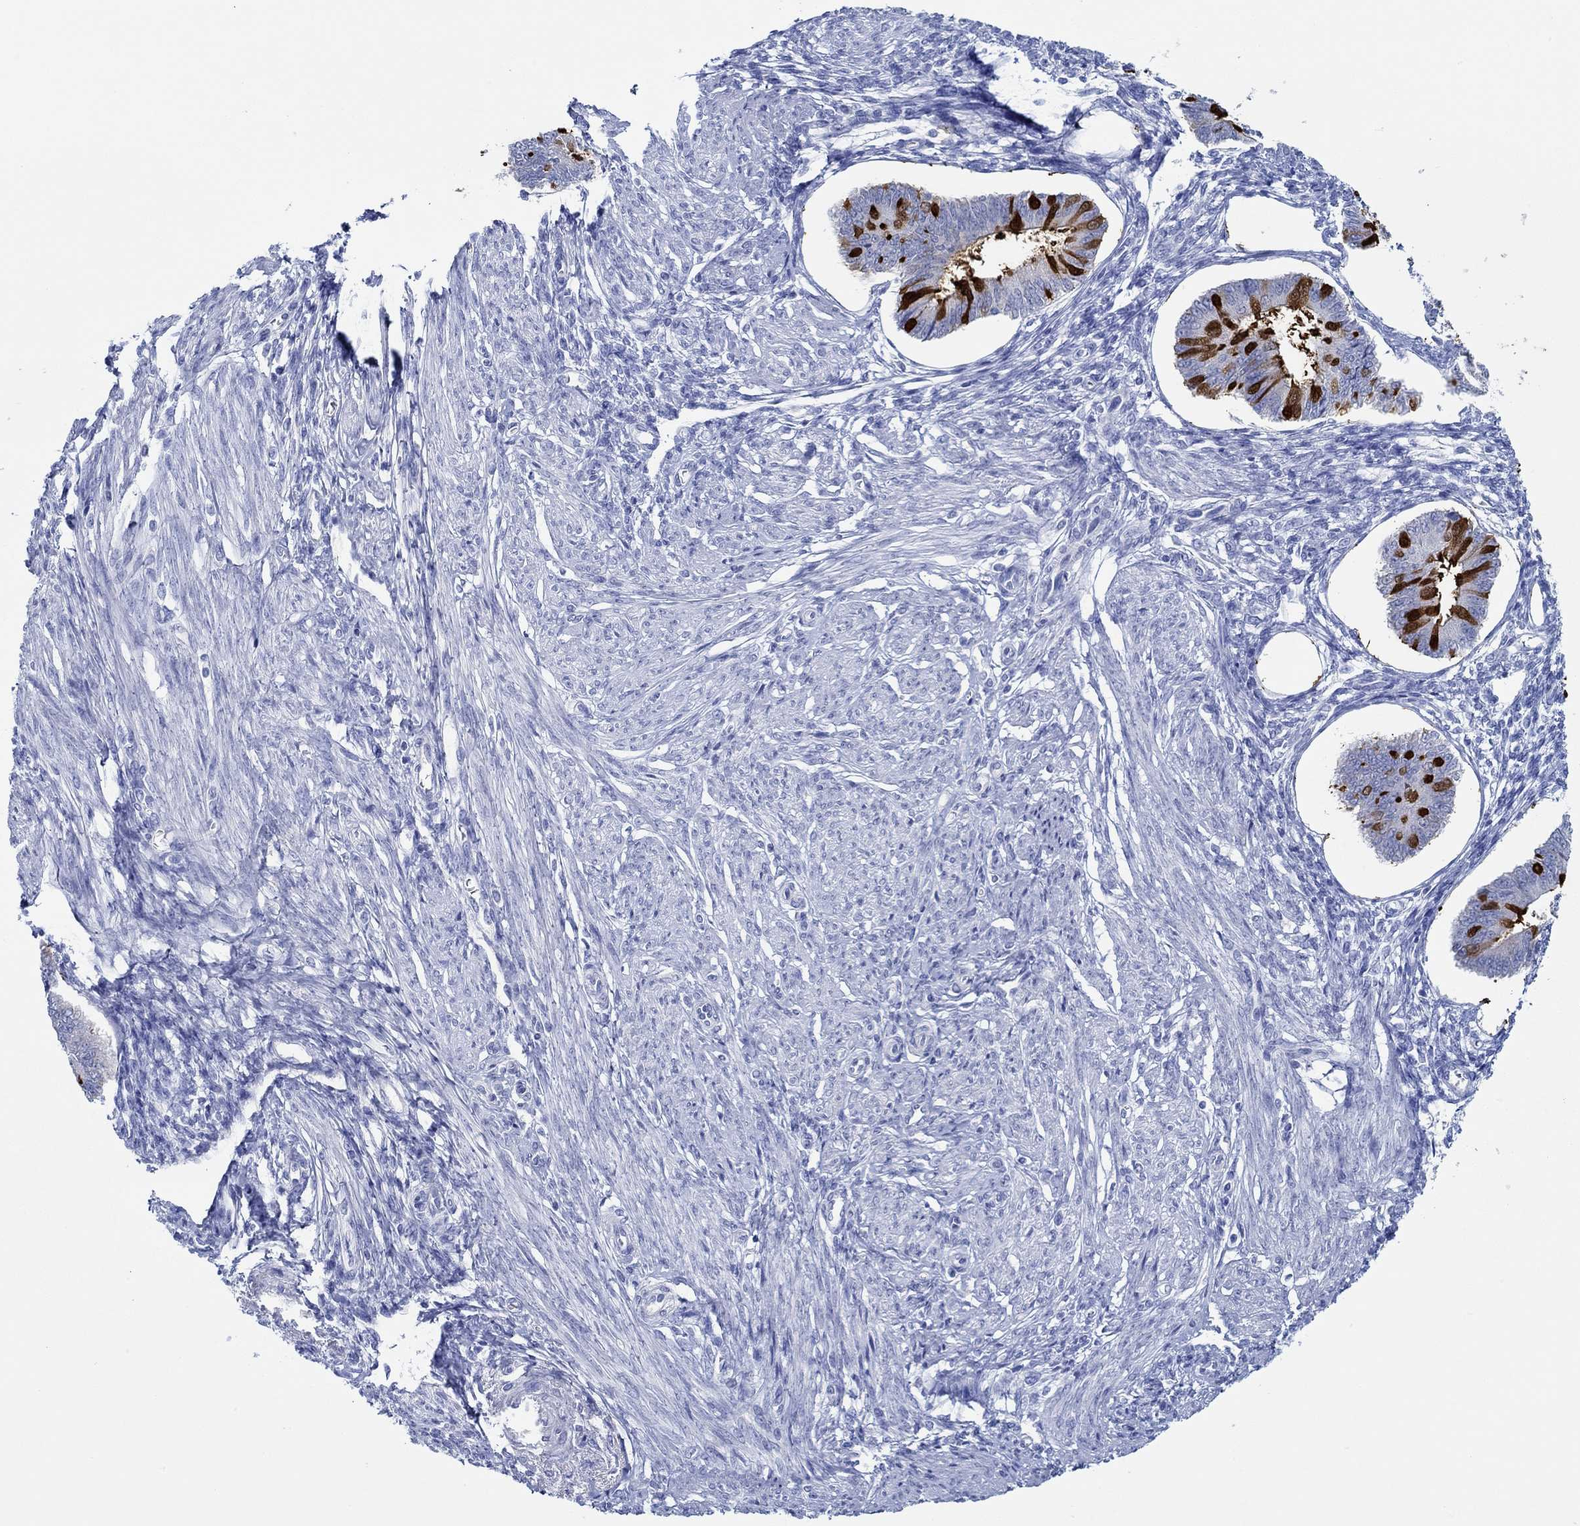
{"staining": {"intensity": "negative", "quantity": "none", "location": "none"}, "tissue": "endometrium", "cell_type": "Cells in endometrial stroma", "image_type": "normal", "snomed": [{"axis": "morphology", "description": "Normal tissue, NOS"}, {"axis": "topography", "description": "Endometrium"}], "caption": "IHC of benign endometrium shows no staining in cells in endometrial stroma. (Brightfield microscopy of DAB (3,3'-diaminobenzidine) IHC at high magnification).", "gene": "IGFBP6", "patient": {"sex": "female", "age": 42}}